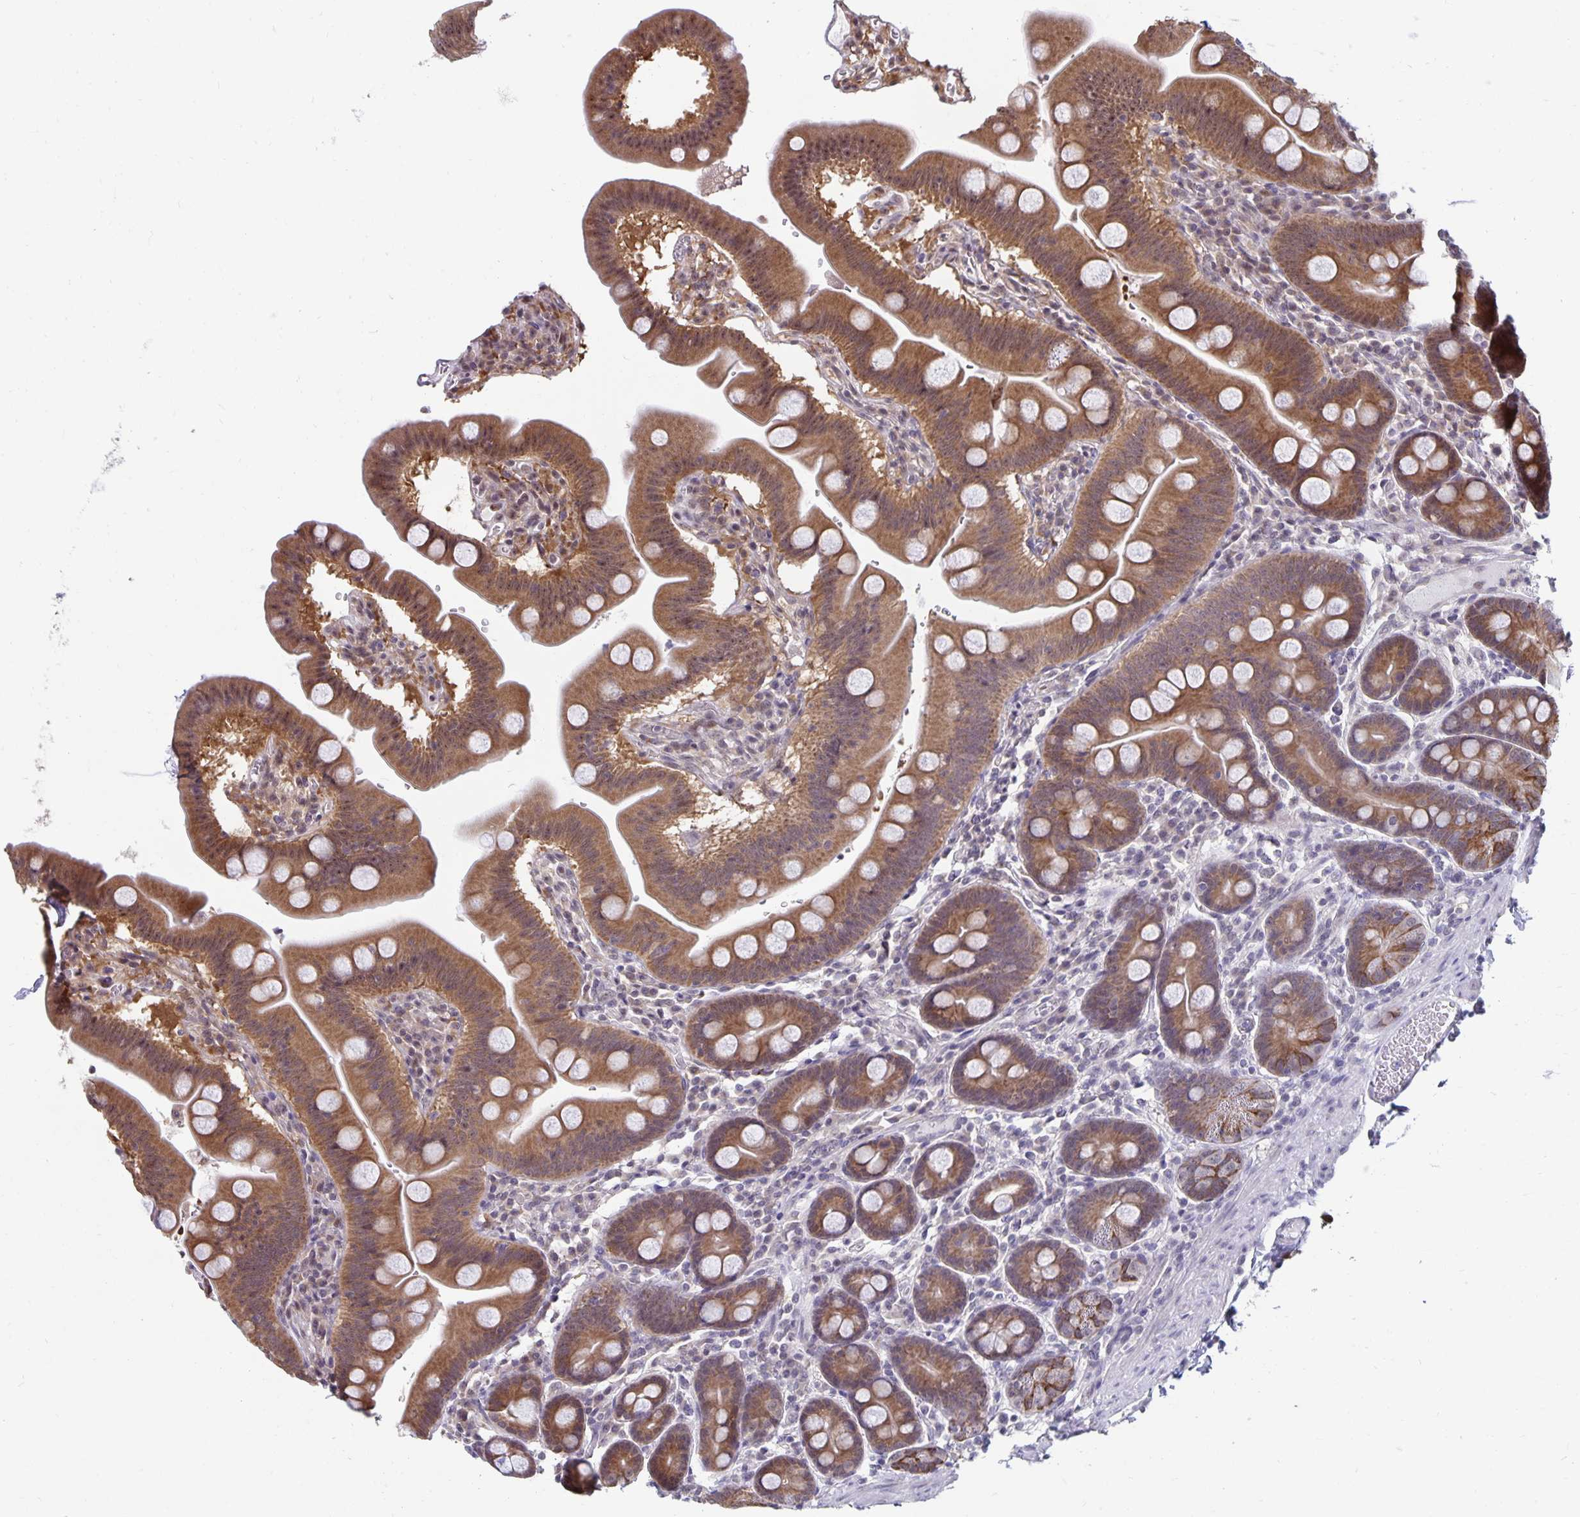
{"staining": {"intensity": "moderate", "quantity": ">75%", "location": "cytoplasmic/membranous,nuclear"}, "tissue": "duodenum", "cell_type": "Glandular cells", "image_type": "normal", "snomed": [{"axis": "morphology", "description": "Normal tissue, NOS"}, {"axis": "topography", "description": "Pancreas"}, {"axis": "topography", "description": "Duodenum"}], "caption": "This micrograph shows immunohistochemistry staining of benign human duodenum, with medium moderate cytoplasmic/membranous,nuclear staining in about >75% of glandular cells.", "gene": "EXOC6B", "patient": {"sex": "male", "age": 59}}